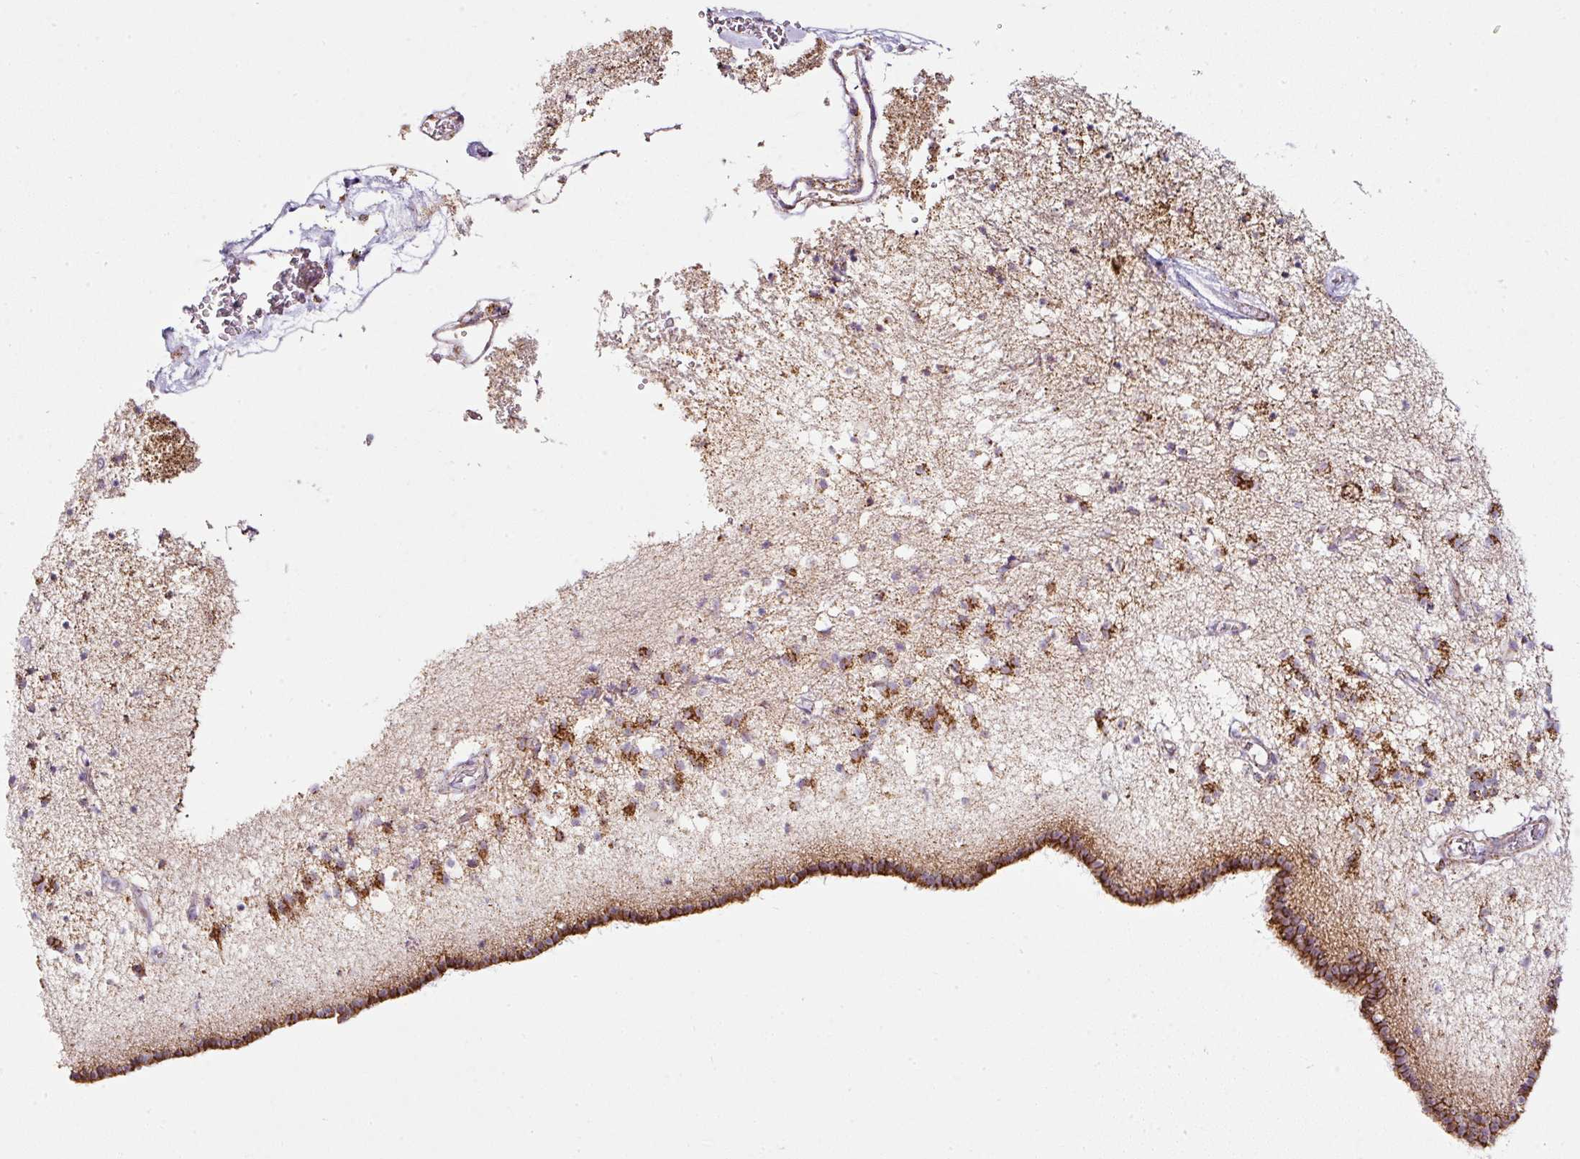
{"staining": {"intensity": "moderate", "quantity": "<25%", "location": "cytoplasmic/membranous"}, "tissue": "caudate", "cell_type": "Glial cells", "image_type": "normal", "snomed": [{"axis": "morphology", "description": "Normal tissue, NOS"}, {"axis": "topography", "description": "Lateral ventricle wall"}], "caption": "Benign caudate exhibits moderate cytoplasmic/membranous positivity in approximately <25% of glial cells (DAB (3,3'-diaminobenzidine) IHC with brightfield microscopy, high magnification)..", "gene": "SDHA", "patient": {"sex": "male", "age": 58}}